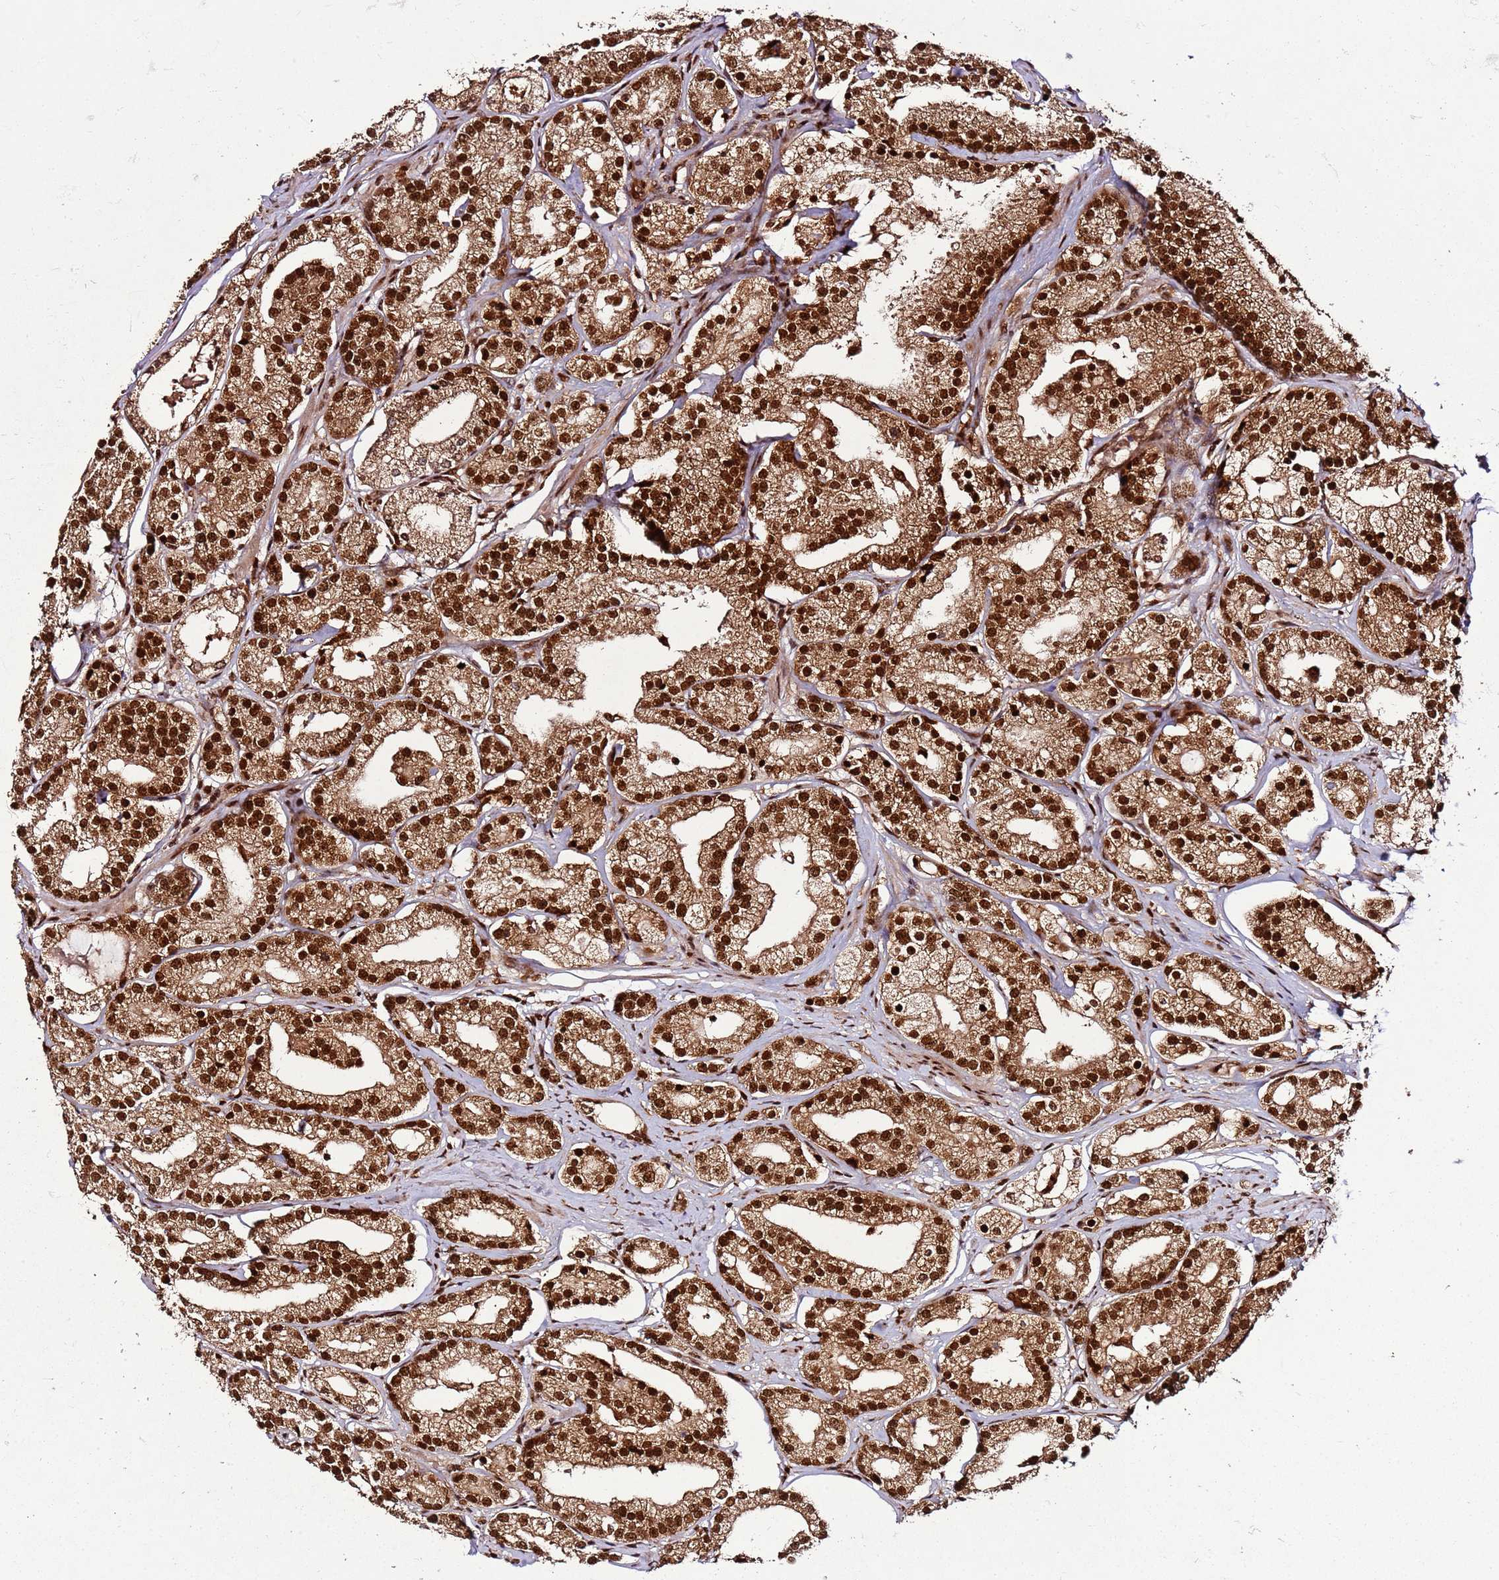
{"staining": {"intensity": "strong", "quantity": ">75%", "location": "cytoplasmic/membranous,nuclear"}, "tissue": "prostate cancer", "cell_type": "Tumor cells", "image_type": "cancer", "snomed": [{"axis": "morphology", "description": "Adenocarcinoma, High grade"}, {"axis": "topography", "description": "Prostate"}], "caption": "Immunohistochemical staining of human high-grade adenocarcinoma (prostate) exhibits strong cytoplasmic/membranous and nuclear protein positivity in about >75% of tumor cells. (DAB = brown stain, brightfield microscopy at high magnification).", "gene": "XRN2", "patient": {"sex": "male", "age": 69}}